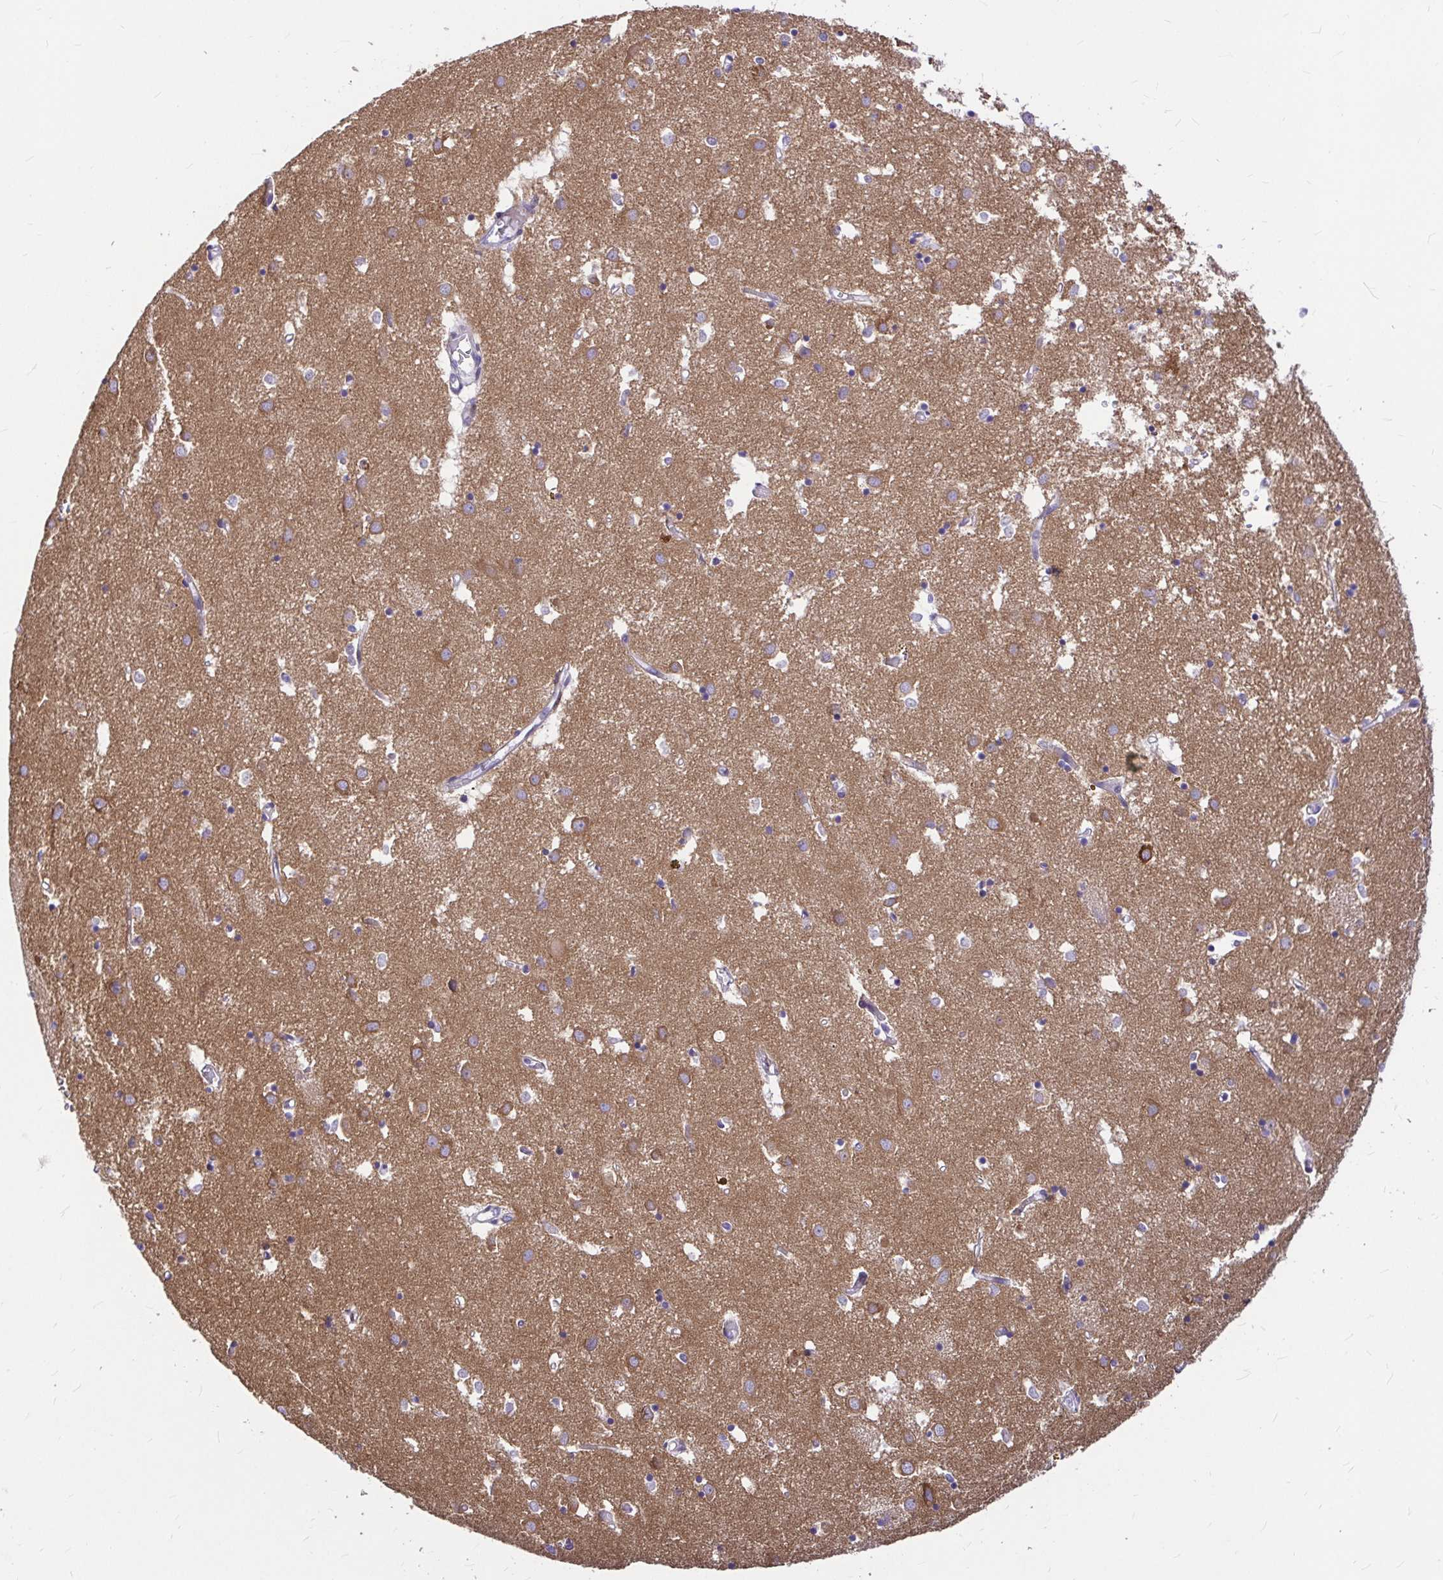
{"staining": {"intensity": "moderate", "quantity": "<25%", "location": "cytoplasmic/membranous"}, "tissue": "caudate", "cell_type": "Glial cells", "image_type": "normal", "snomed": [{"axis": "morphology", "description": "Normal tissue, NOS"}, {"axis": "topography", "description": "Lateral ventricle wall"}], "caption": "This micrograph exhibits normal caudate stained with immunohistochemistry (IHC) to label a protein in brown. The cytoplasmic/membranous of glial cells show moderate positivity for the protein. Nuclei are counter-stained blue.", "gene": "GABBR2", "patient": {"sex": "male", "age": 70}}